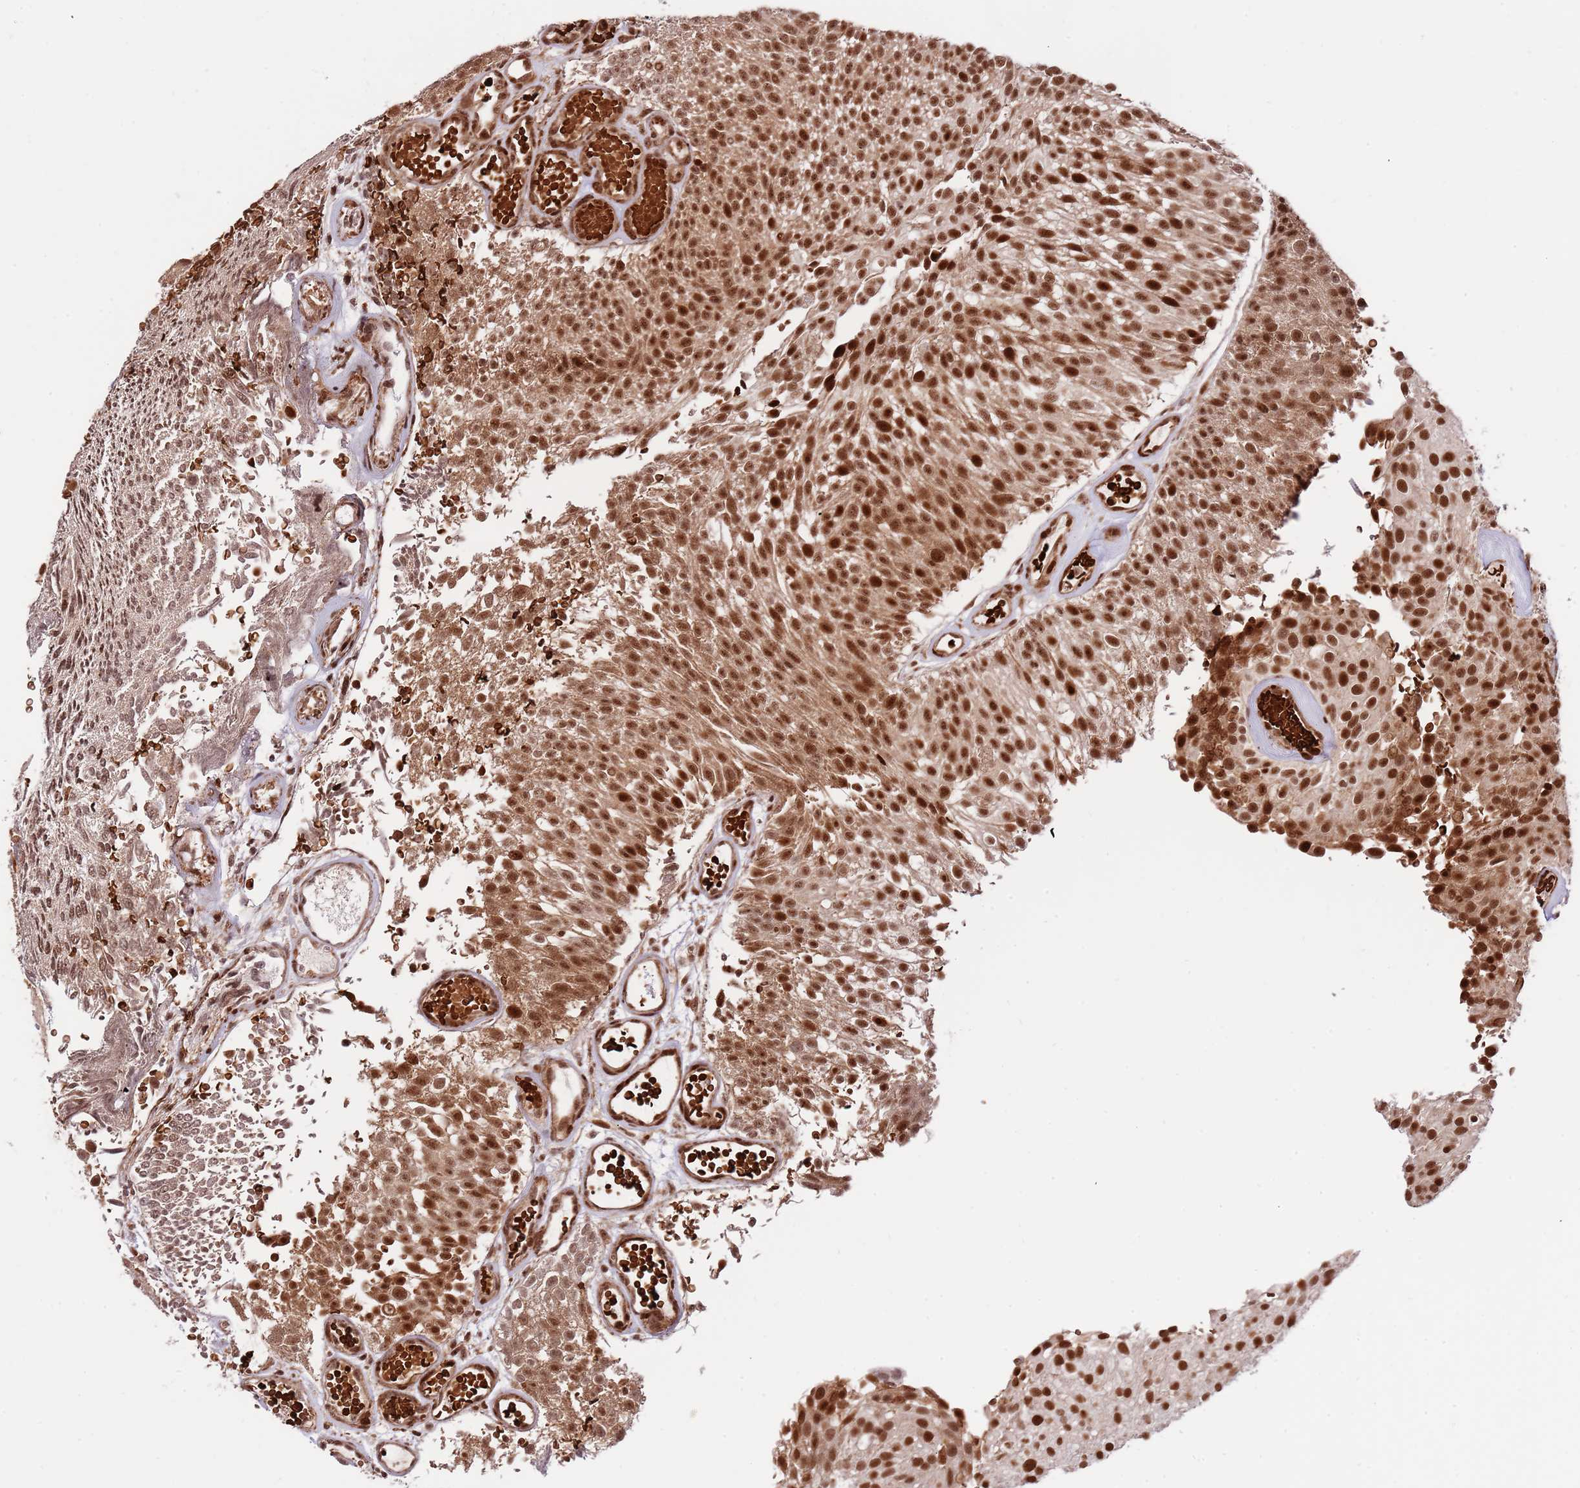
{"staining": {"intensity": "strong", "quantity": ">75%", "location": "nuclear"}, "tissue": "urothelial cancer", "cell_type": "Tumor cells", "image_type": "cancer", "snomed": [{"axis": "morphology", "description": "Urothelial carcinoma, Low grade"}, {"axis": "topography", "description": "Urinary bladder"}], "caption": "This is an image of immunohistochemistry (IHC) staining of low-grade urothelial carcinoma, which shows strong positivity in the nuclear of tumor cells.", "gene": "RIF1", "patient": {"sex": "male", "age": 78}}